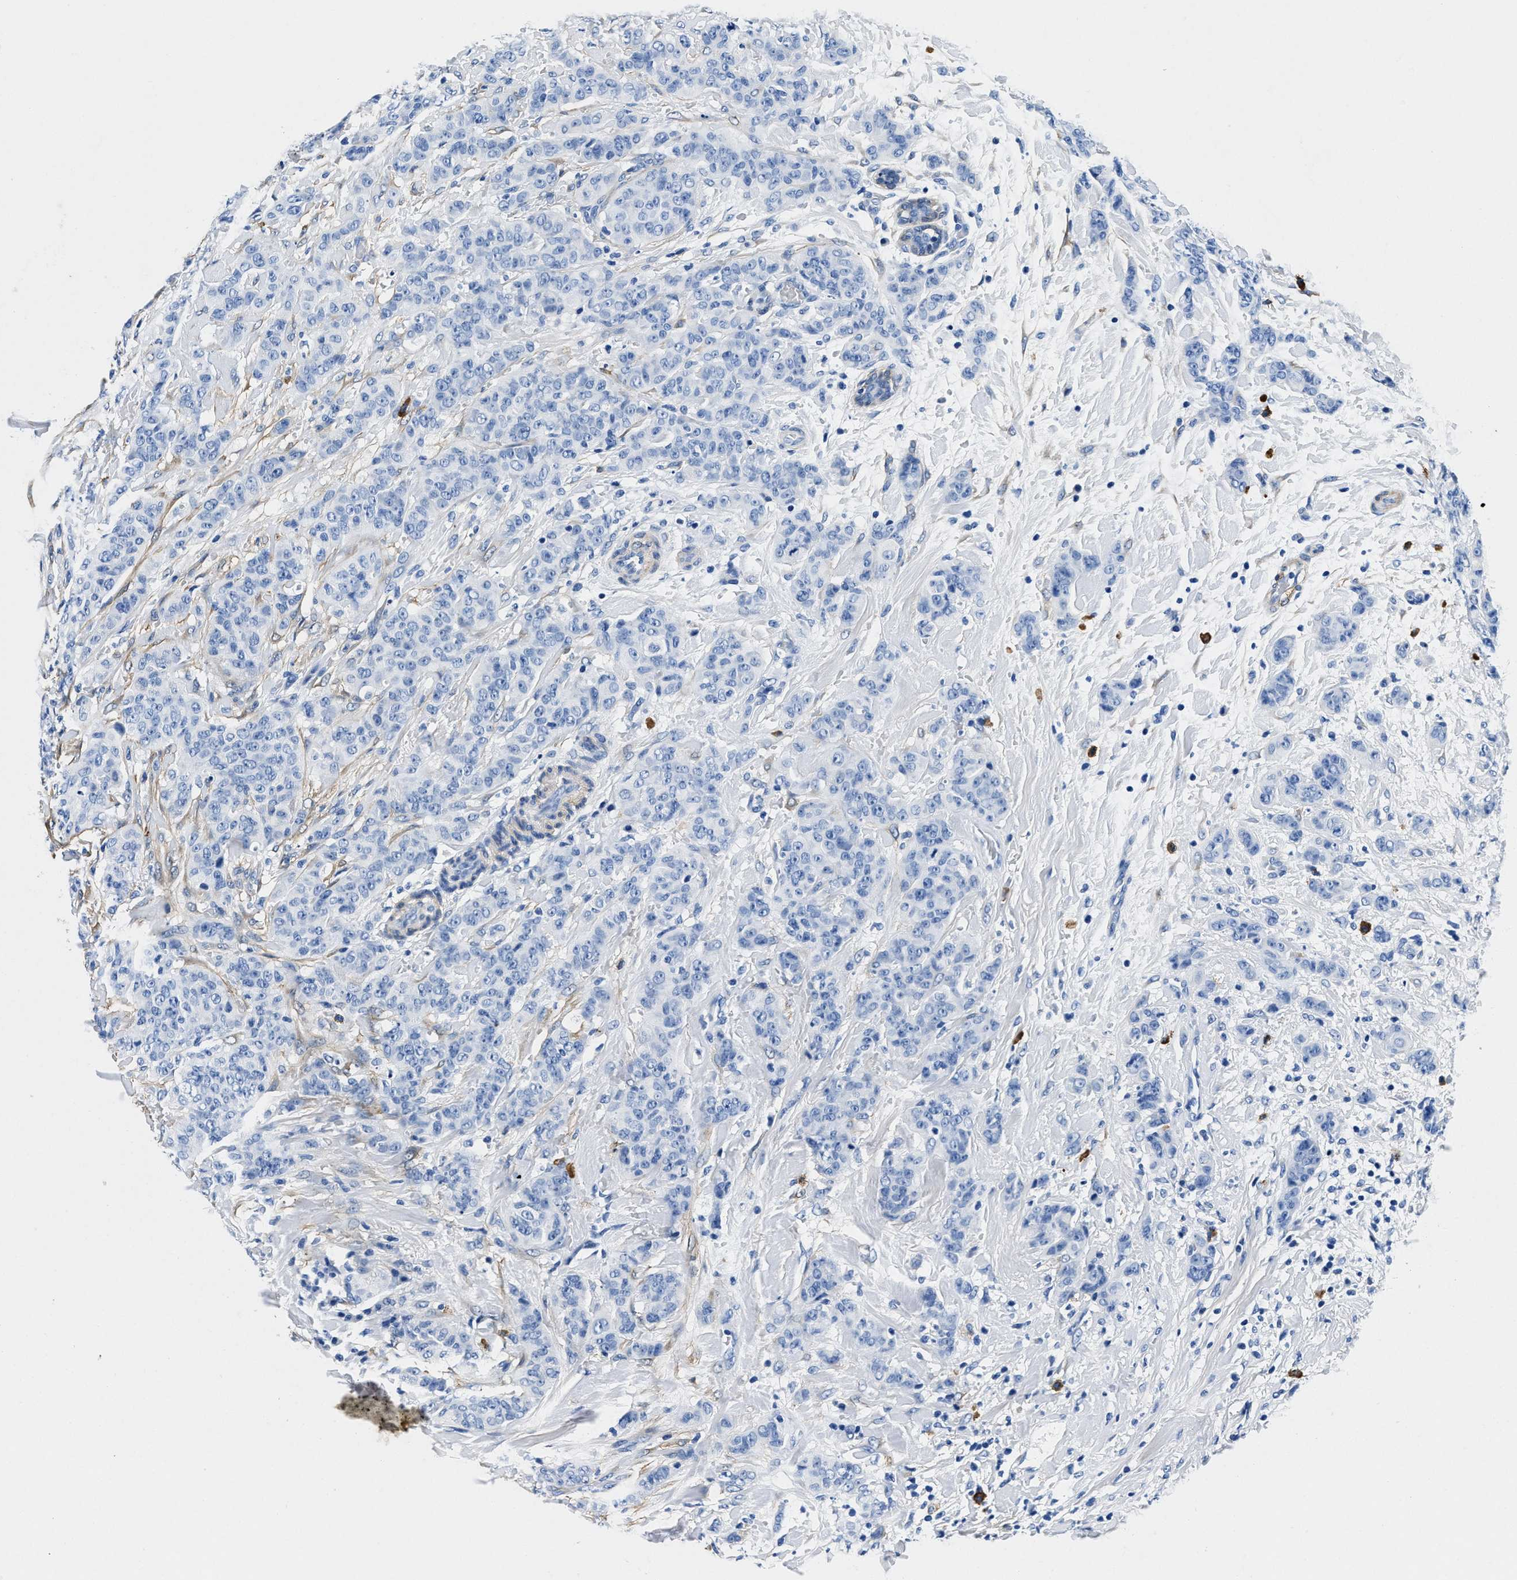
{"staining": {"intensity": "negative", "quantity": "none", "location": "none"}, "tissue": "breast cancer", "cell_type": "Tumor cells", "image_type": "cancer", "snomed": [{"axis": "morphology", "description": "Normal tissue, NOS"}, {"axis": "morphology", "description": "Duct carcinoma"}, {"axis": "topography", "description": "Breast"}], "caption": "This is an immunohistochemistry (IHC) micrograph of invasive ductal carcinoma (breast). There is no expression in tumor cells.", "gene": "TEX261", "patient": {"sex": "female", "age": 40}}